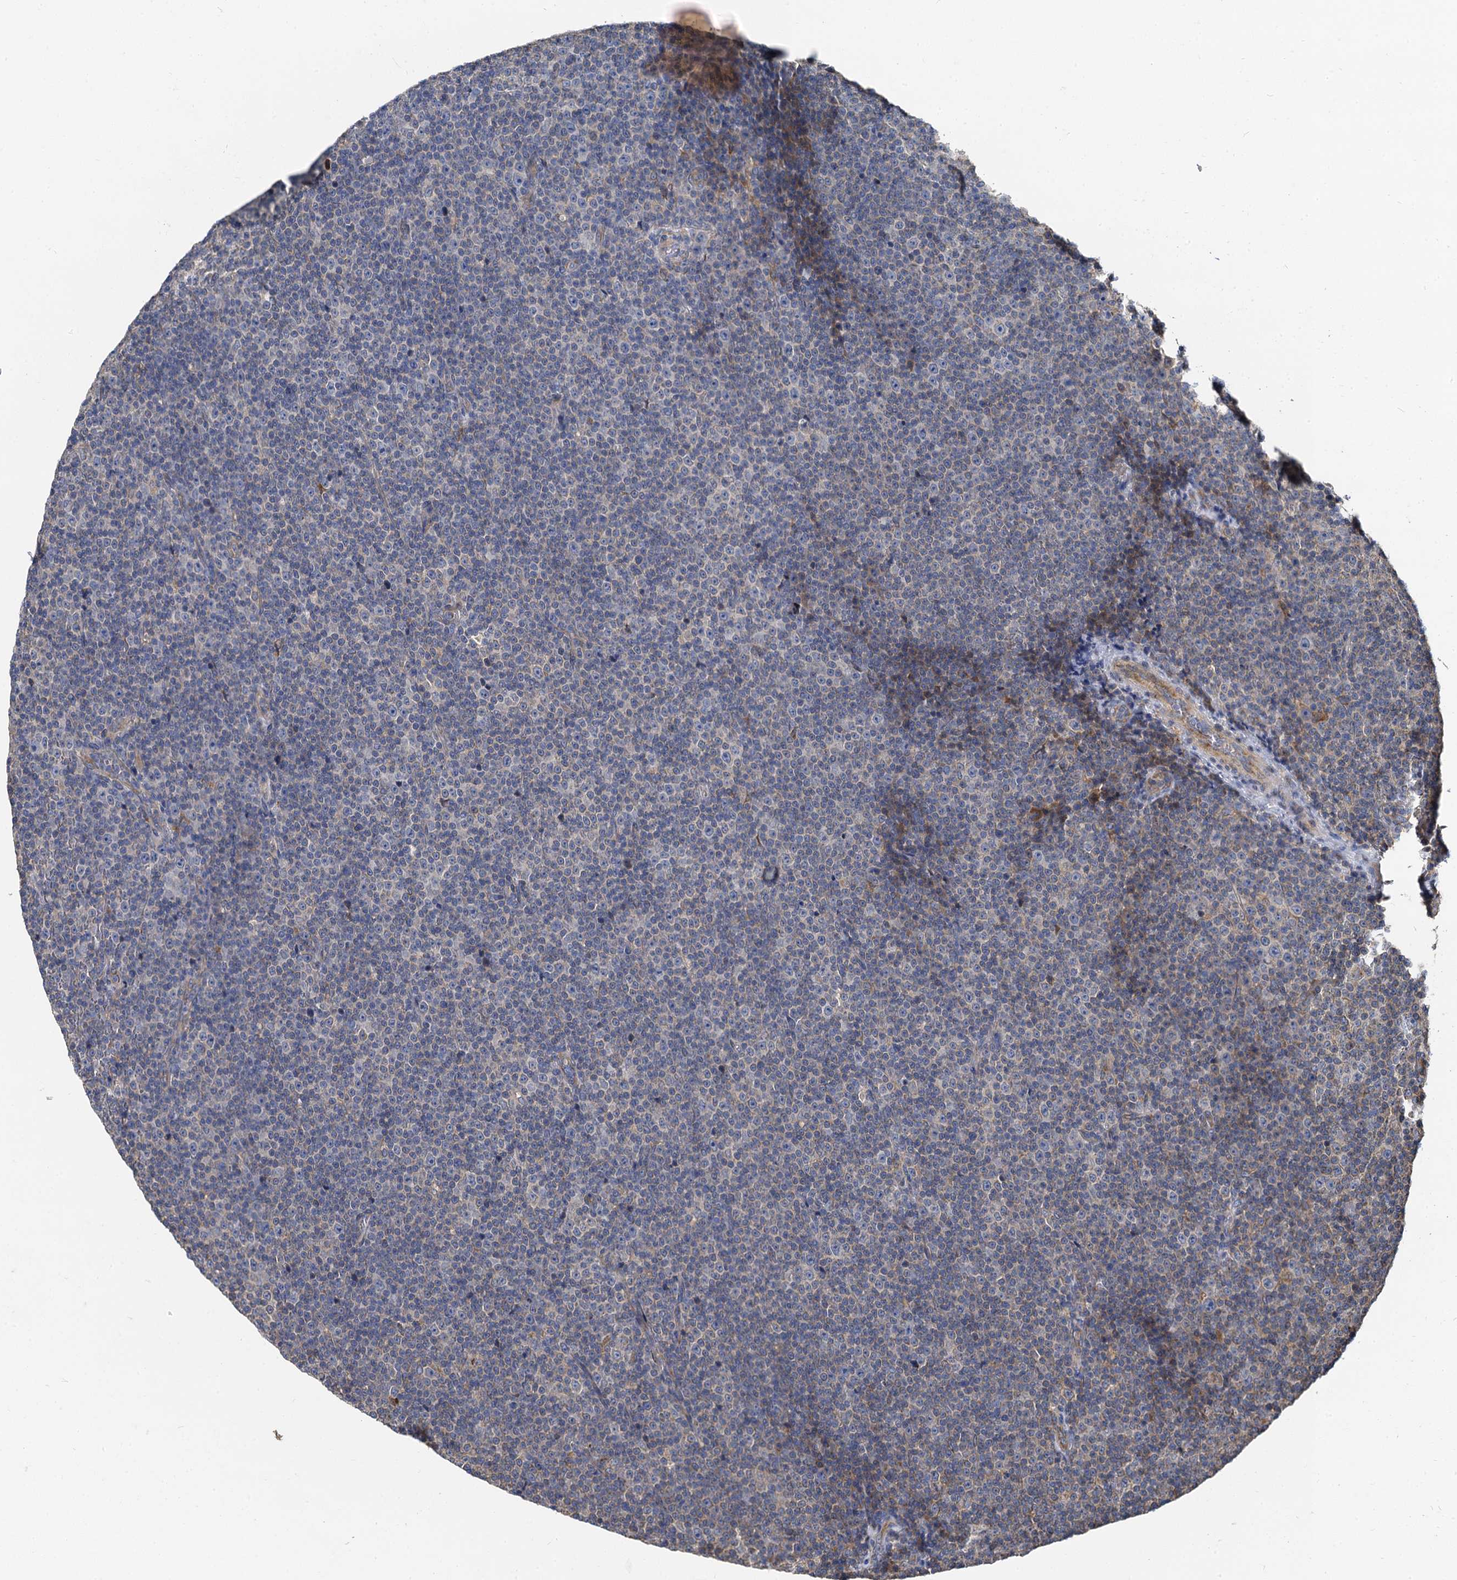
{"staining": {"intensity": "negative", "quantity": "none", "location": "none"}, "tissue": "lymphoma", "cell_type": "Tumor cells", "image_type": "cancer", "snomed": [{"axis": "morphology", "description": "Malignant lymphoma, non-Hodgkin's type, Low grade"}, {"axis": "topography", "description": "Lymph node"}], "caption": "Lymphoma was stained to show a protein in brown. There is no significant staining in tumor cells.", "gene": "NKAPD1", "patient": {"sex": "female", "age": 67}}